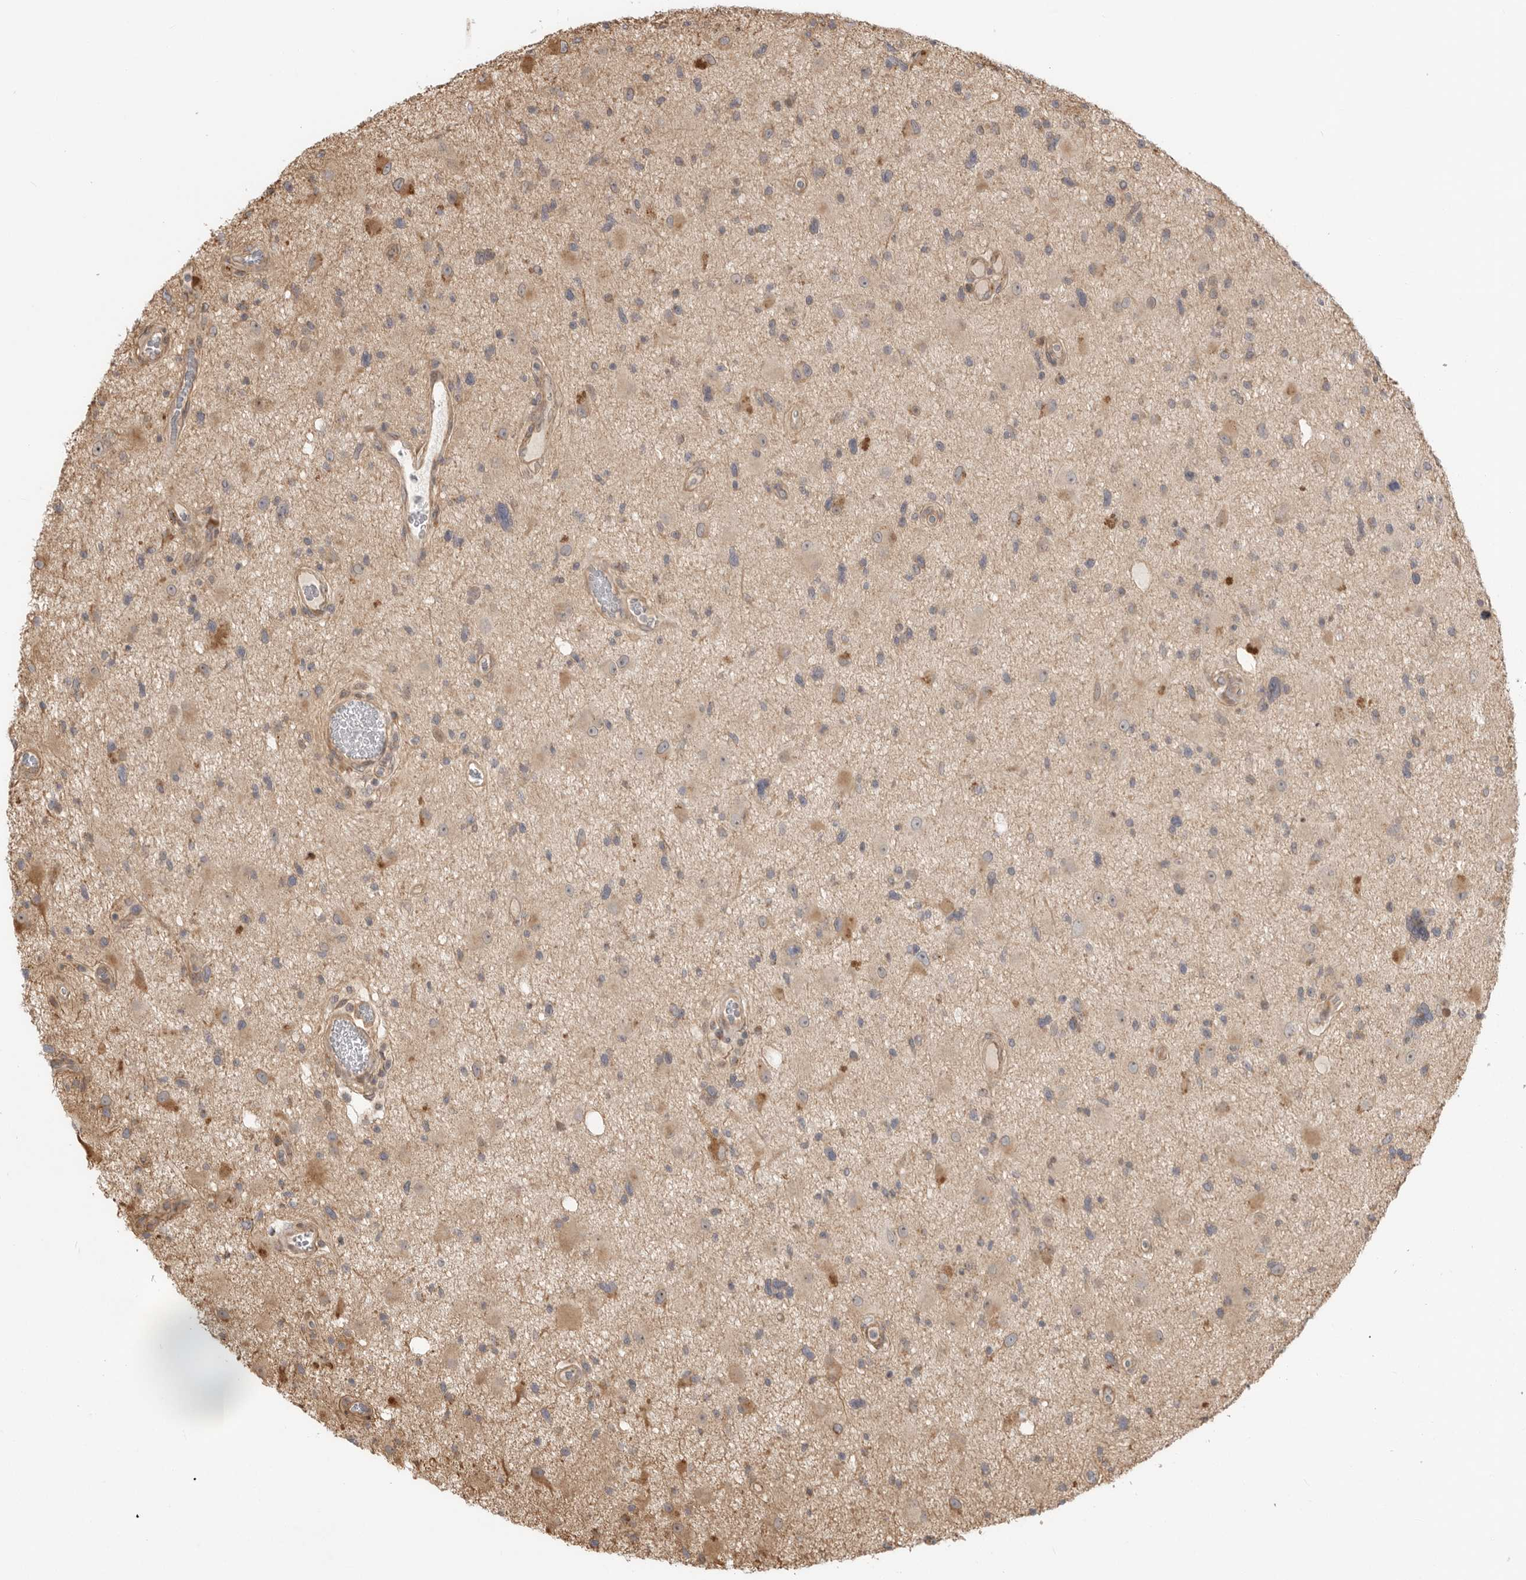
{"staining": {"intensity": "moderate", "quantity": "25%-75%", "location": "cytoplasmic/membranous"}, "tissue": "glioma", "cell_type": "Tumor cells", "image_type": "cancer", "snomed": [{"axis": "morphology", "description": "Glioma, malignant, High grade"}, {"axis": "topography", "description": "Brain"}], "caption": "High-magnification brightfield microscopy of glioma stained with DAB (brown) and counterstained with hematoxylin (blue). tumor cells exhibit moderate cytoplasmic/membranous staining is seen in about25%-75% of cells.", "gene": "DPH7", "patient": {"sex": "male", "age": 33}}